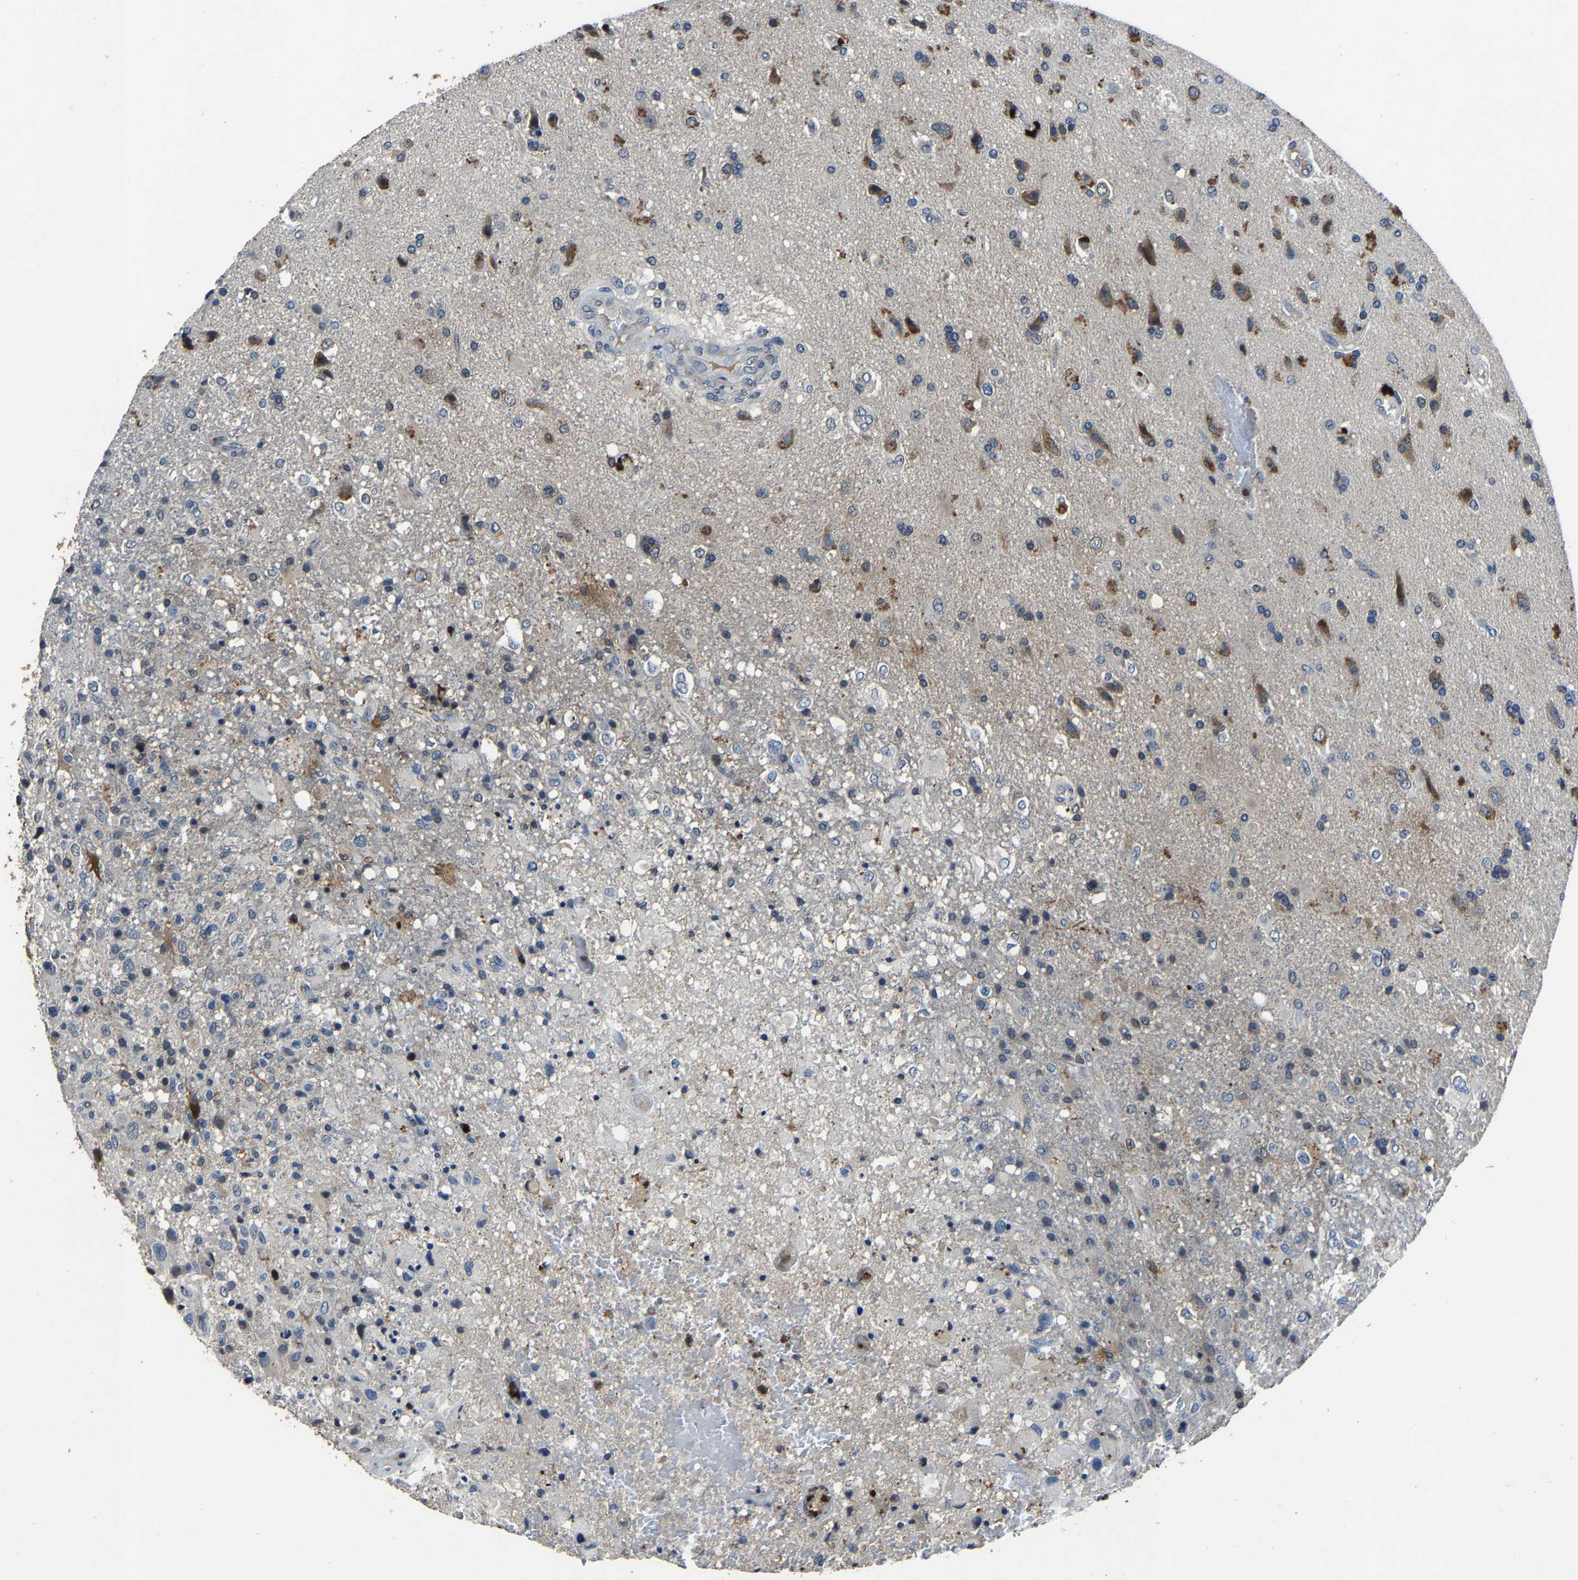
{"staining": {"intensity": "negative", "quantity": "none", "location": "none"}, "tissue": "glioma", "cell_type": "Tumor cells", "image_type": "cancer", "snomed": [{"axis": "morphology", "description": "Glioma, malignant, High grade"}, {"axis": "topography", "description": "Brain"}], "caption": "High power microscopy image of an IHC image of malignant glioma (high-grade), revealing no significant positivity in tumor cells. (Brightfield microscopy of DAB (3,3'-diaminobenzidine) immunohistochemistry at high magnification).", "gene": "PCNX2", "patient": {"sex": "male", "age": 72}}